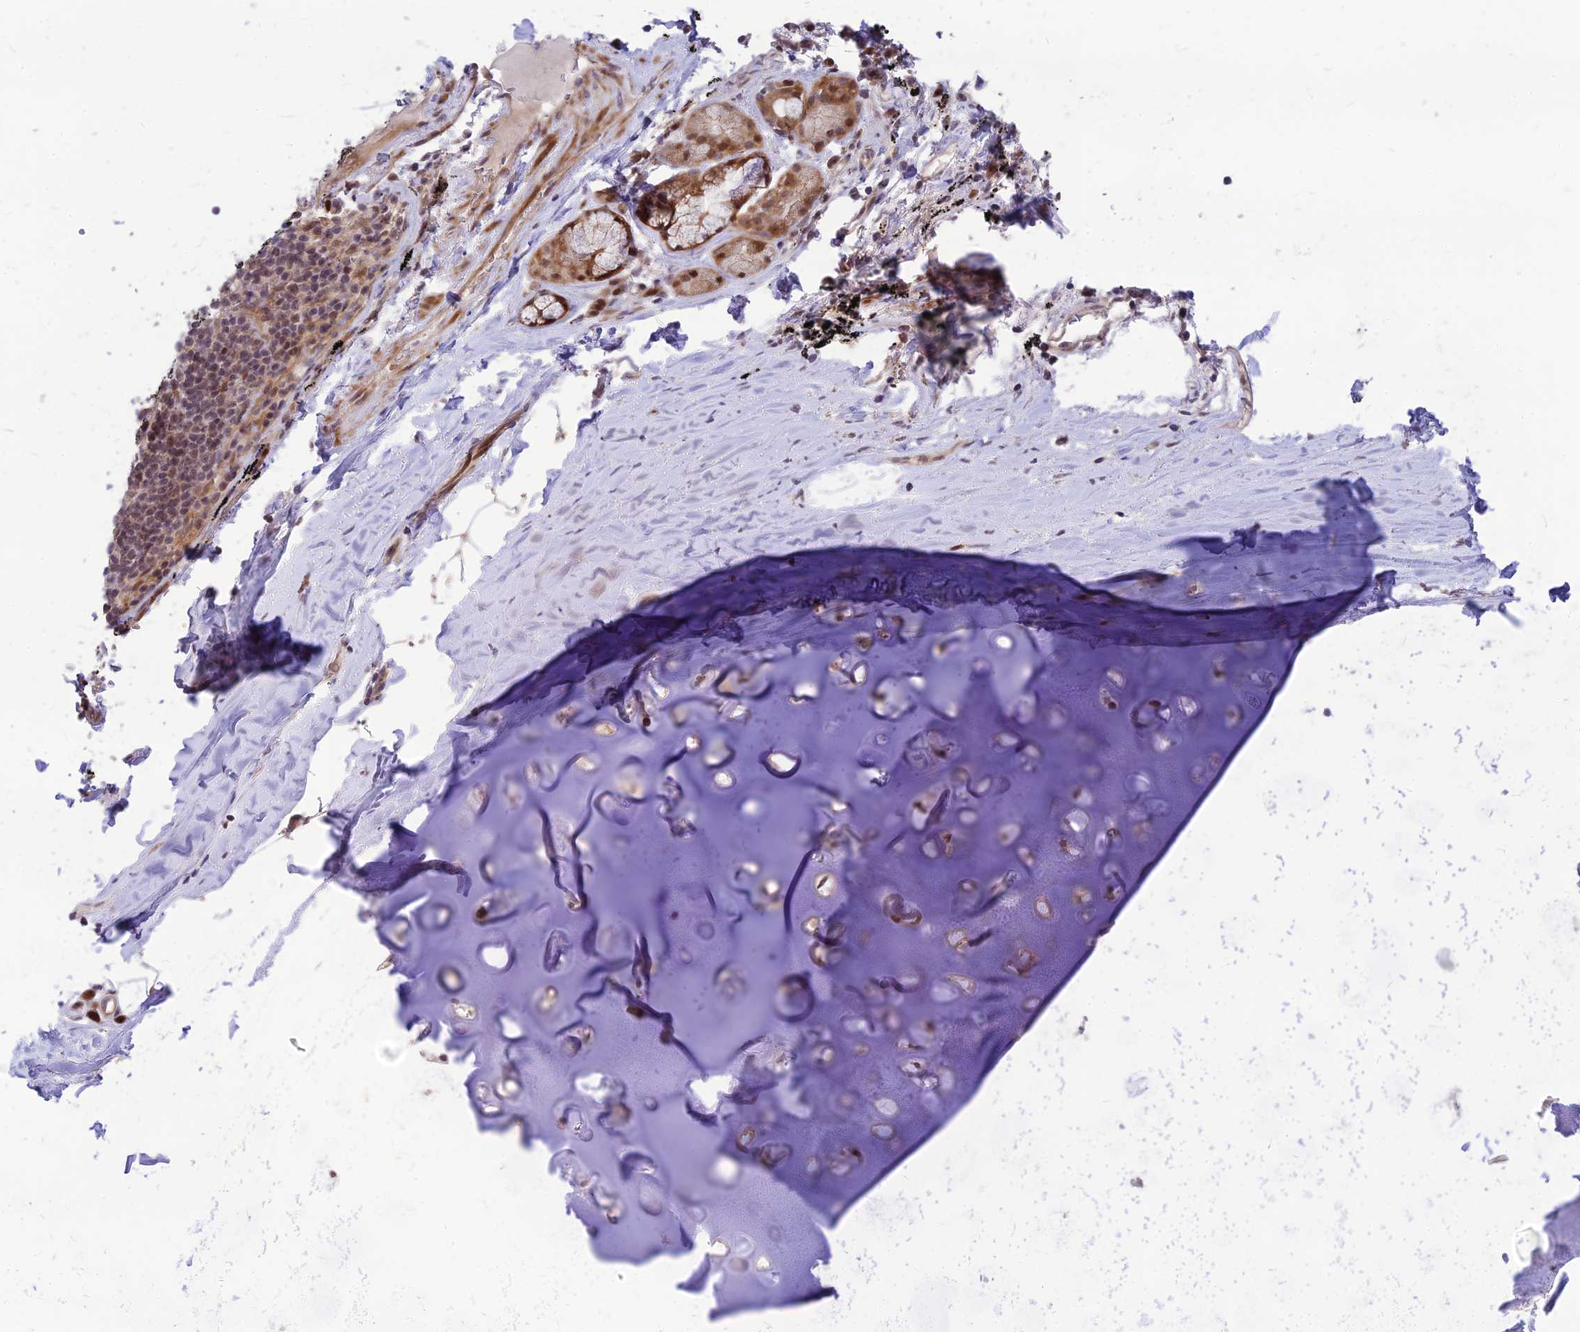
{"staining": {"intensity": "negative", "quantity": "none", "location": "none"}, "tissue": "adipose tissue", "cell_type": "Adipocytes", "image_type": "normal", "snomed": [{"axis": "morphology", "description": "Normal tissue, NOS"}, {"axis": "topography", "description": "Lymph node"}, {"axis": "topography", "description": "Bronchus"}], "caption": "Immunohistochemical staining of benign human adipose tissue exhibits no significant positivity in adipocytes. (DAB (3,3'-diaminobenzidine) IHC visualized using brightfield microscopy, high magnification).", "gene": "ASPDH", "patient": {"sex": "male", "age": 63}}